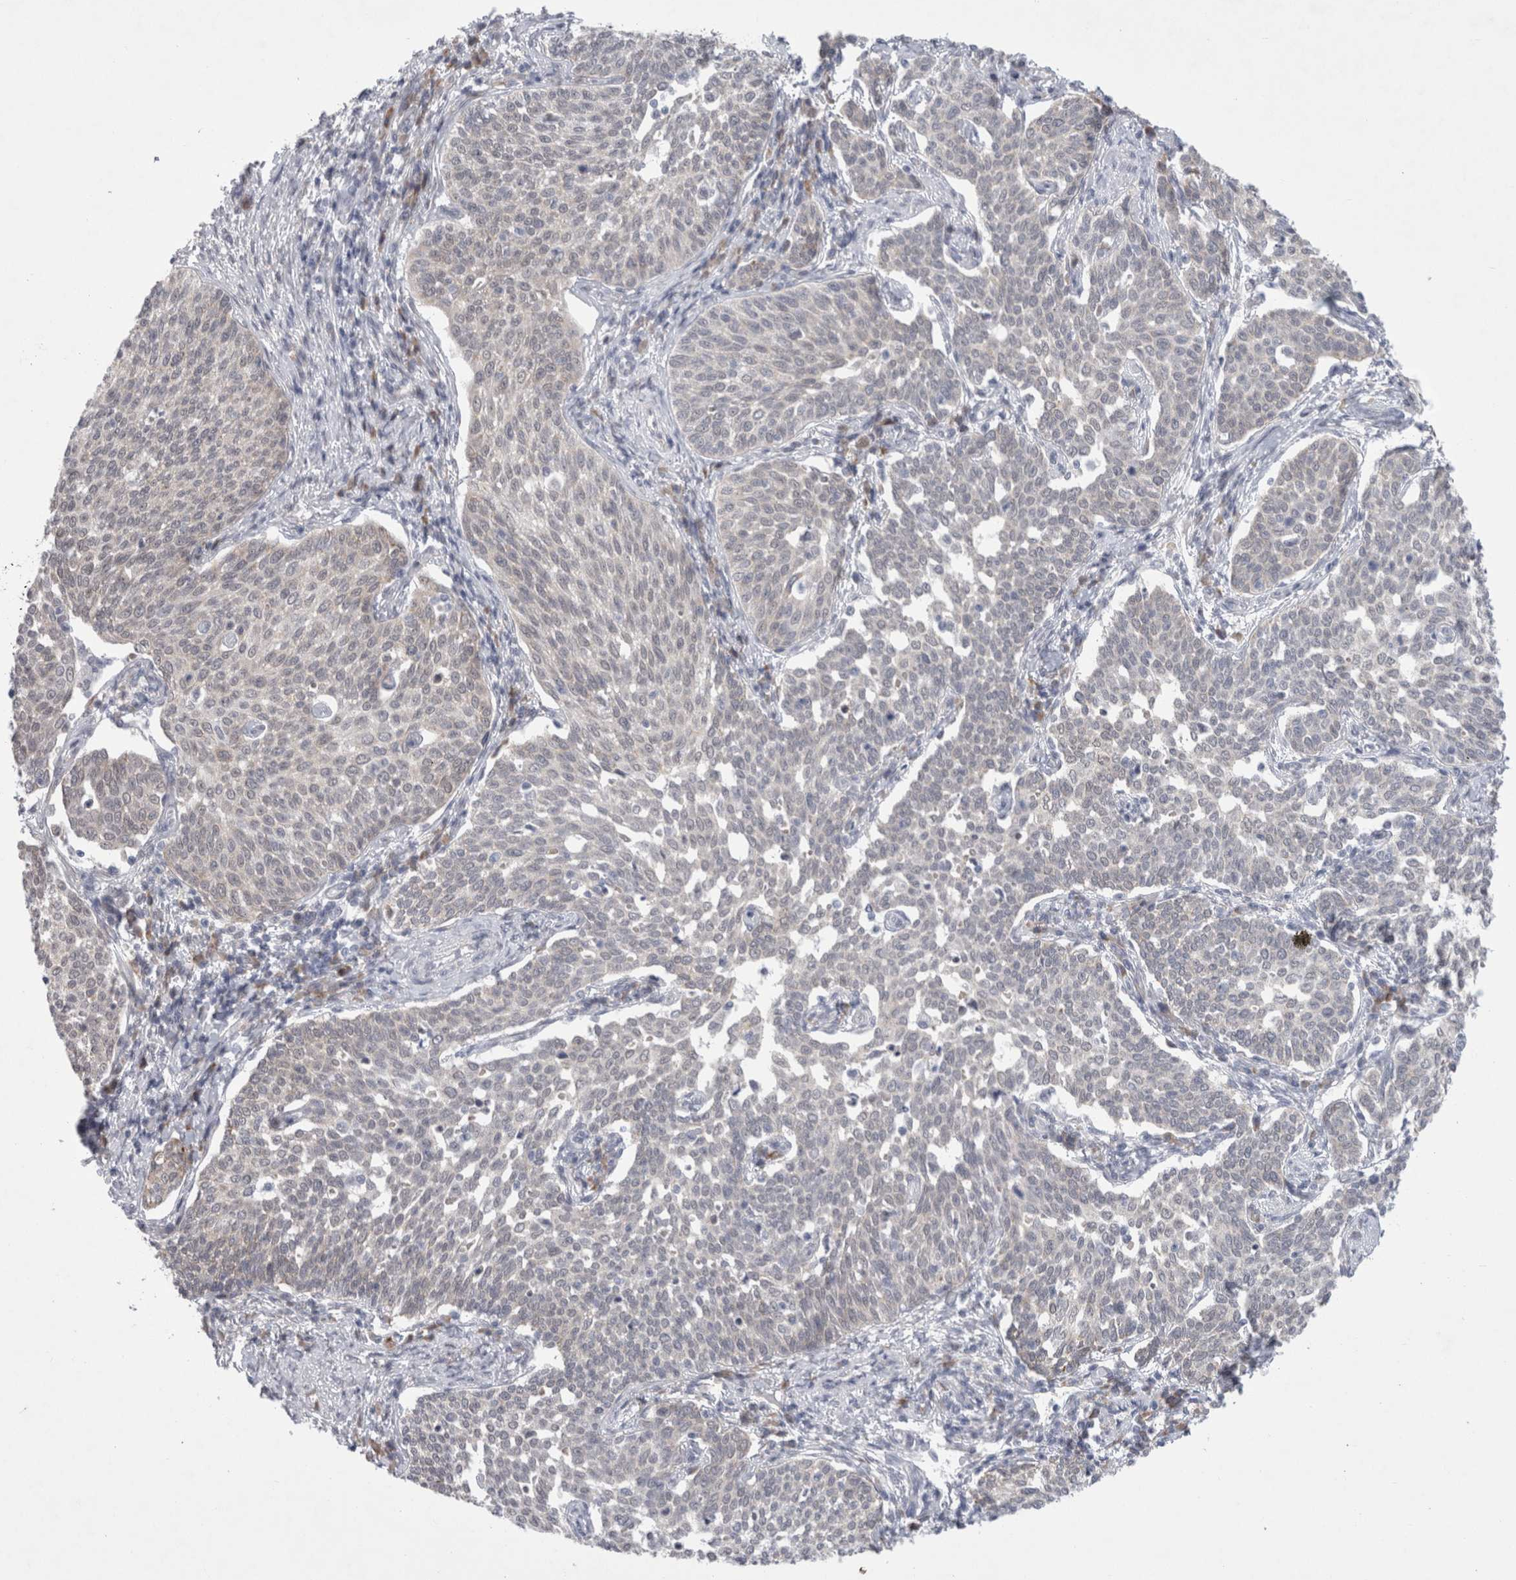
{"staining": {"intensity": "negative", "quantity": "none", "location": "none"}, "tissue": "cervical cancer", "cell_type": "Tumor cells", "image_type": "cancer", "snomed": [{"axis": "morphology", "description": "Squamous cell carcinoma, NOS"}, {"axis": "topography", "description": "Cervix"}], "caption": "DAB immunohistochemical staining of human cervical cancer (squamous cell carcinoma) exhibits no significant positivity in tumor cells.", "gene": "TRMT1L", "patient": {"sex": "female", "age": 34}}